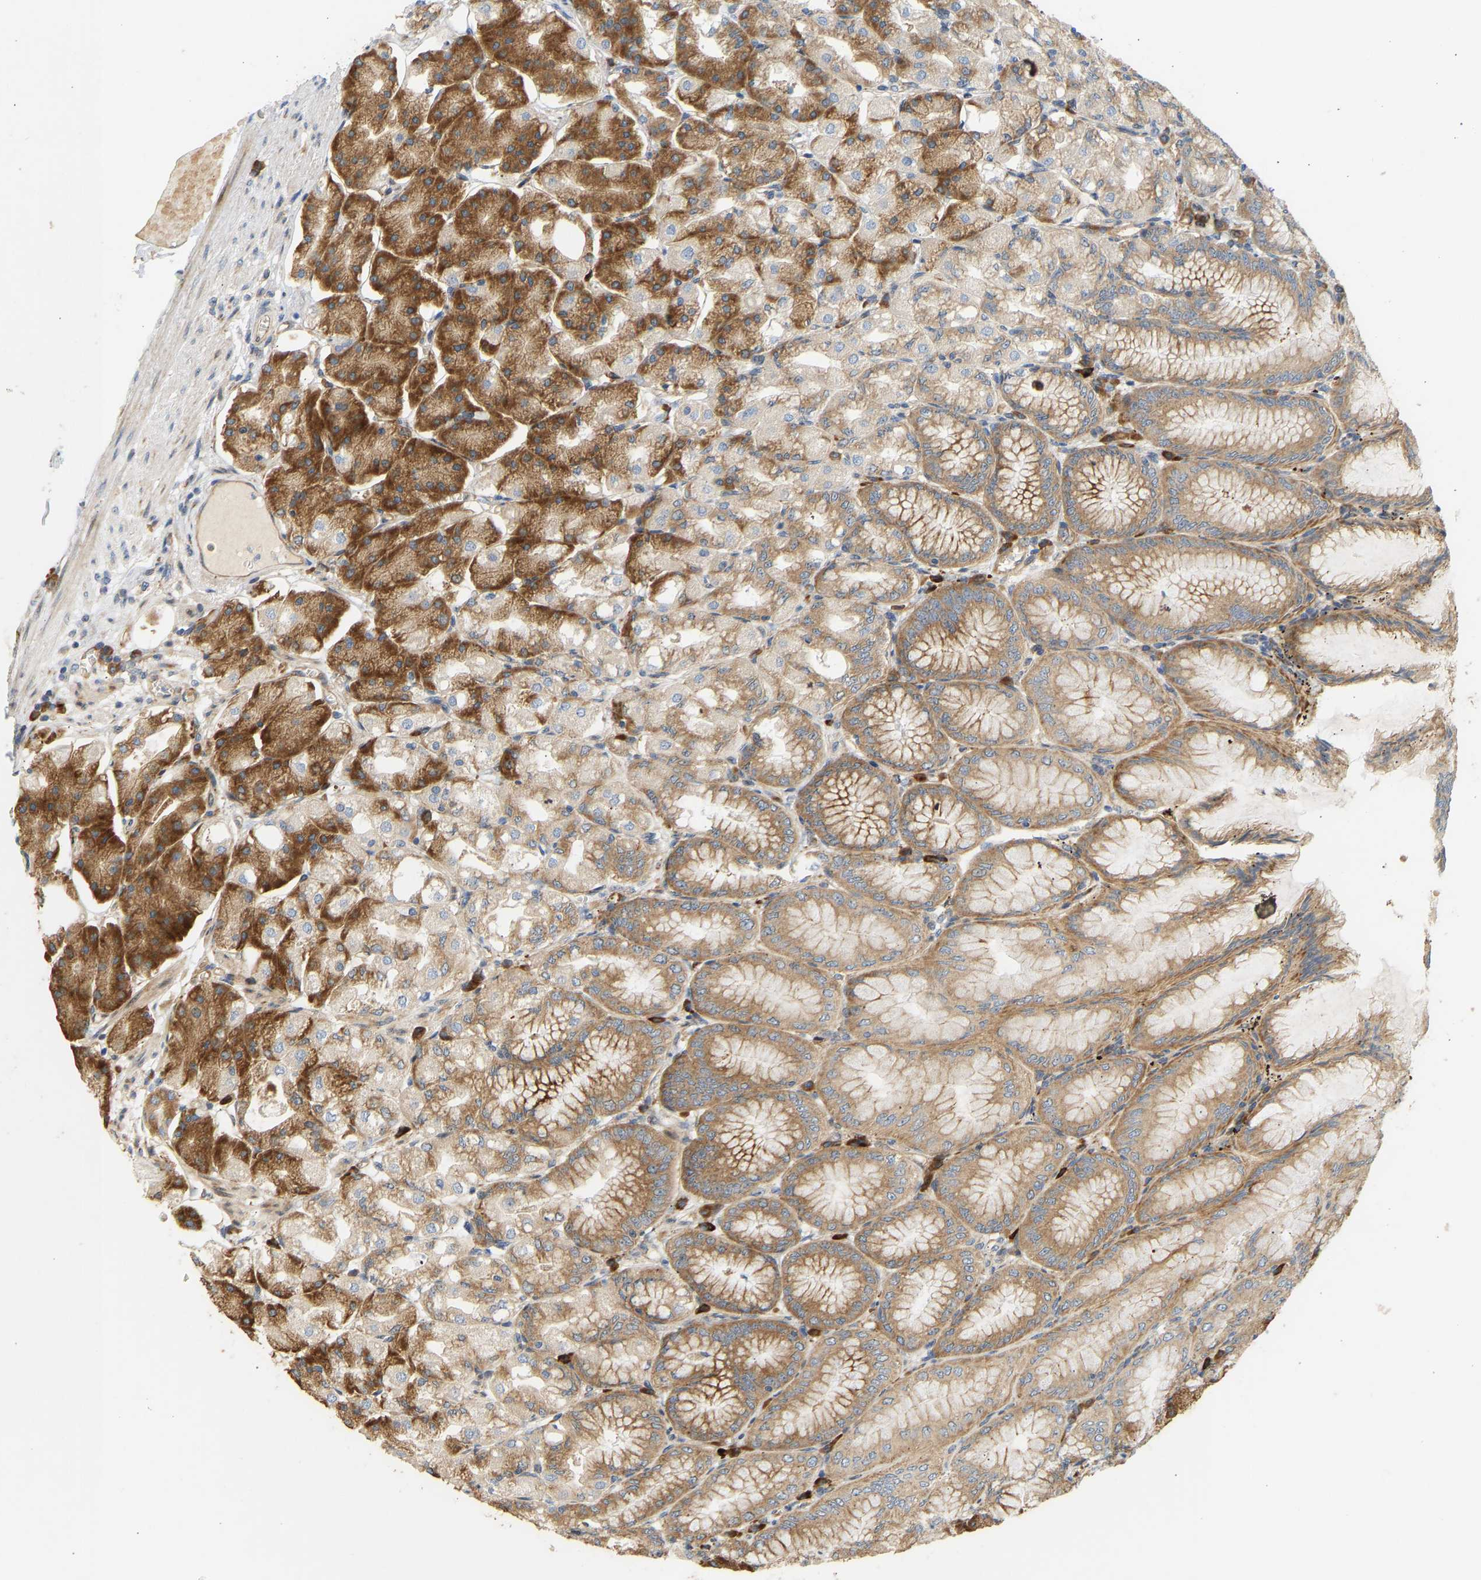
{"staining": {"intensity": "strong", "quantity": ">75%", "location": "cytoplasmic/membranous"}, "tissue": "stomach", "cell_type": "Glandular cells", "image_type": "normal", "snomed": [{"axis": "morphology", "description": "Normal tissue, NOS"}, {"axis": "topography", "description": "Stomach, lower"}], "caption": "Stomach stained for a protein (brown) displays strong cytoplasmic/membranous positive staining in about >75% of glandular cells.", "gene": "RPS14", "patient": {"sex": "male", "age": 71}}